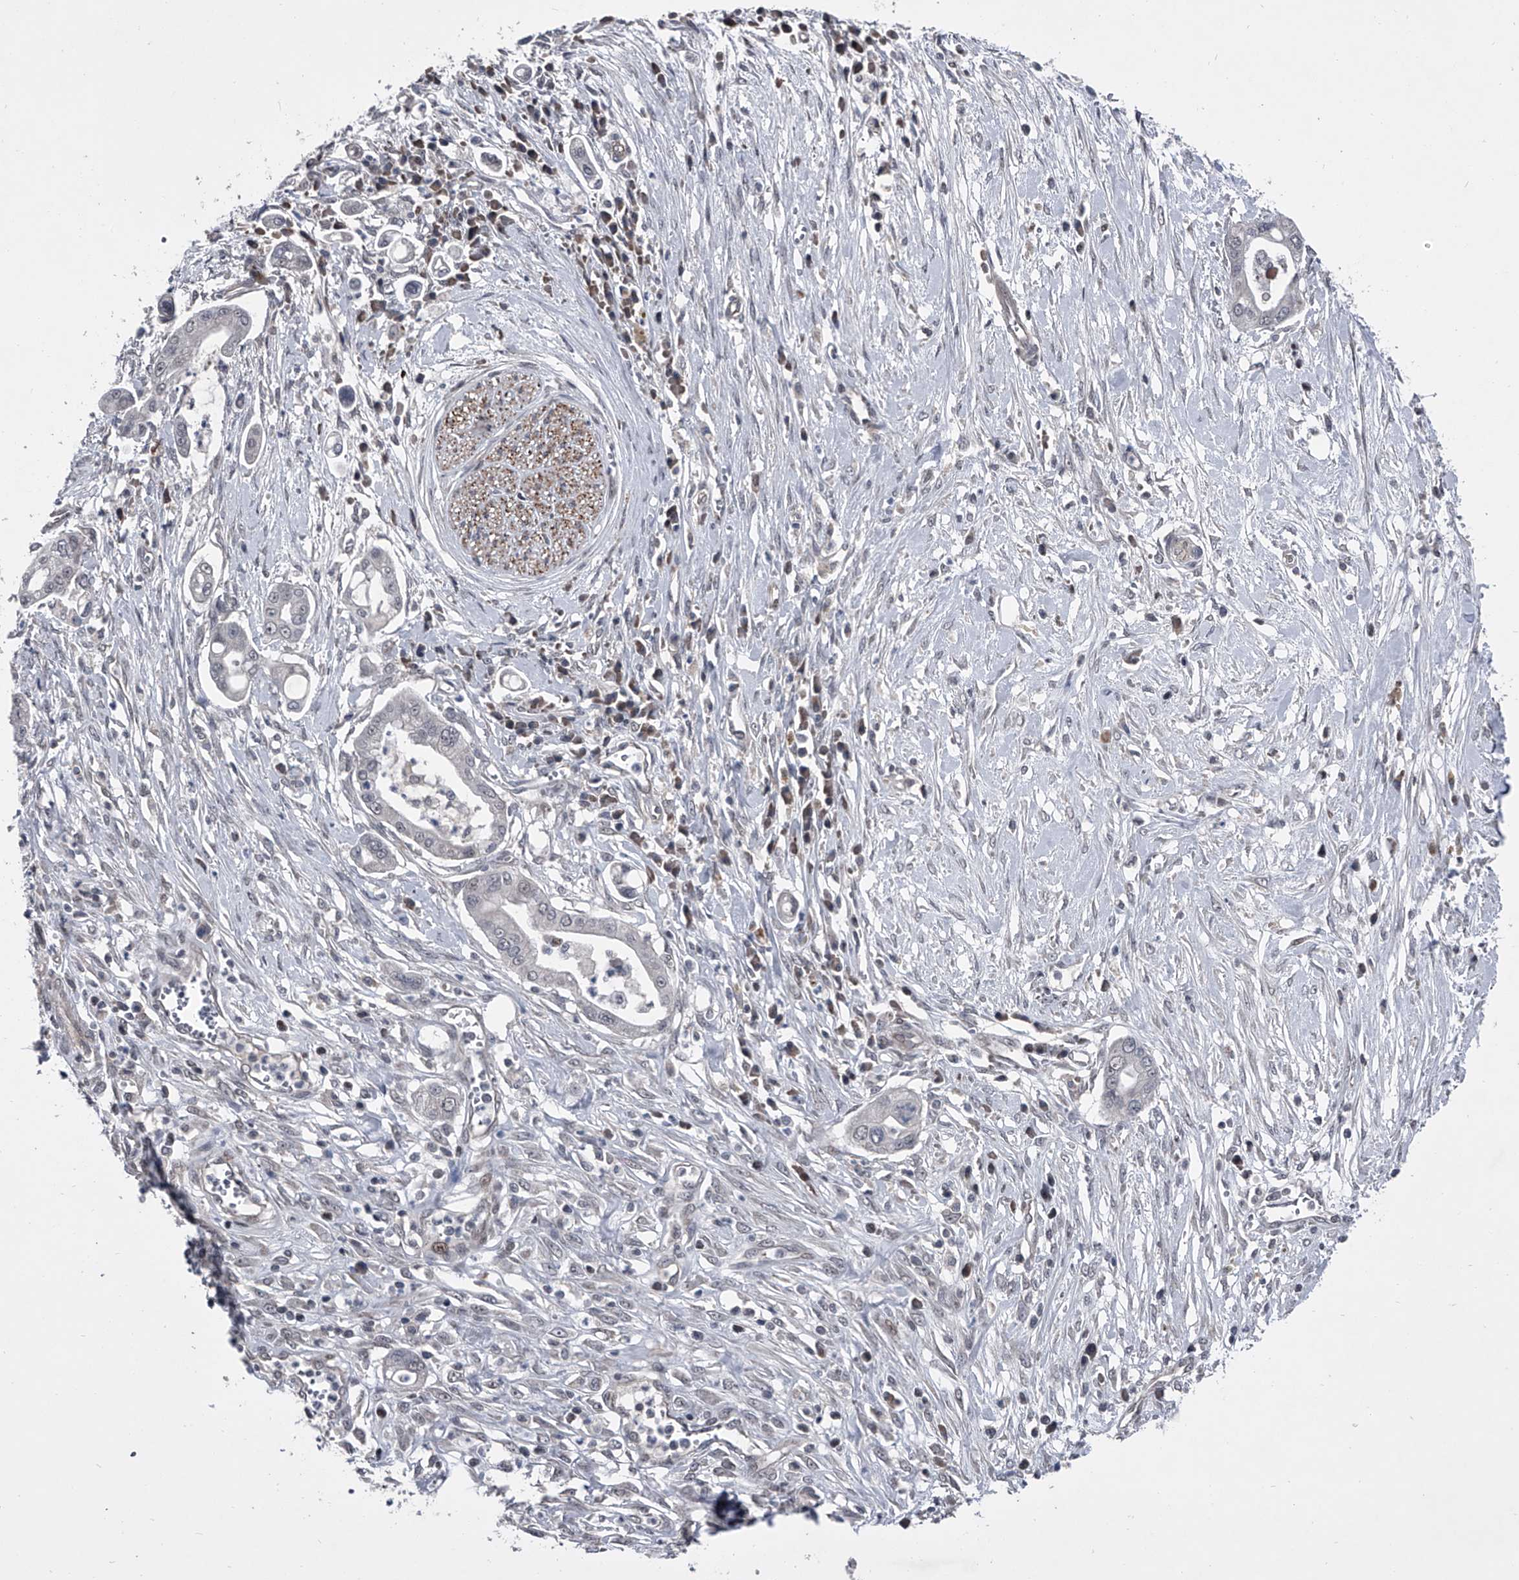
{"staining": {"intensity": "negative", "quantity": "none", "location": "none"}, "tissue": "pancreatic cancer", "cell_type": "Tumor cells", "image_type": "cancer", "snomed": [{"axis": "morphology", "description": "Adenocarcinoma, NOS"}, {"axis": "topography", "description": "Pancreas"}], "caption": "DAB immunohistochemical staining of pancreatic adenocarcinoma exhibits no significant expression in tumor cells. (Stains: DAB (3,3'-diaminobenzidine) immunohistochemistry (IHC) with hematoxylin counter stain, Microscopy: brightfield microscopy at high magnification).", "gene": "ELK4", "patient": {"sex": "male", "age": 68}}